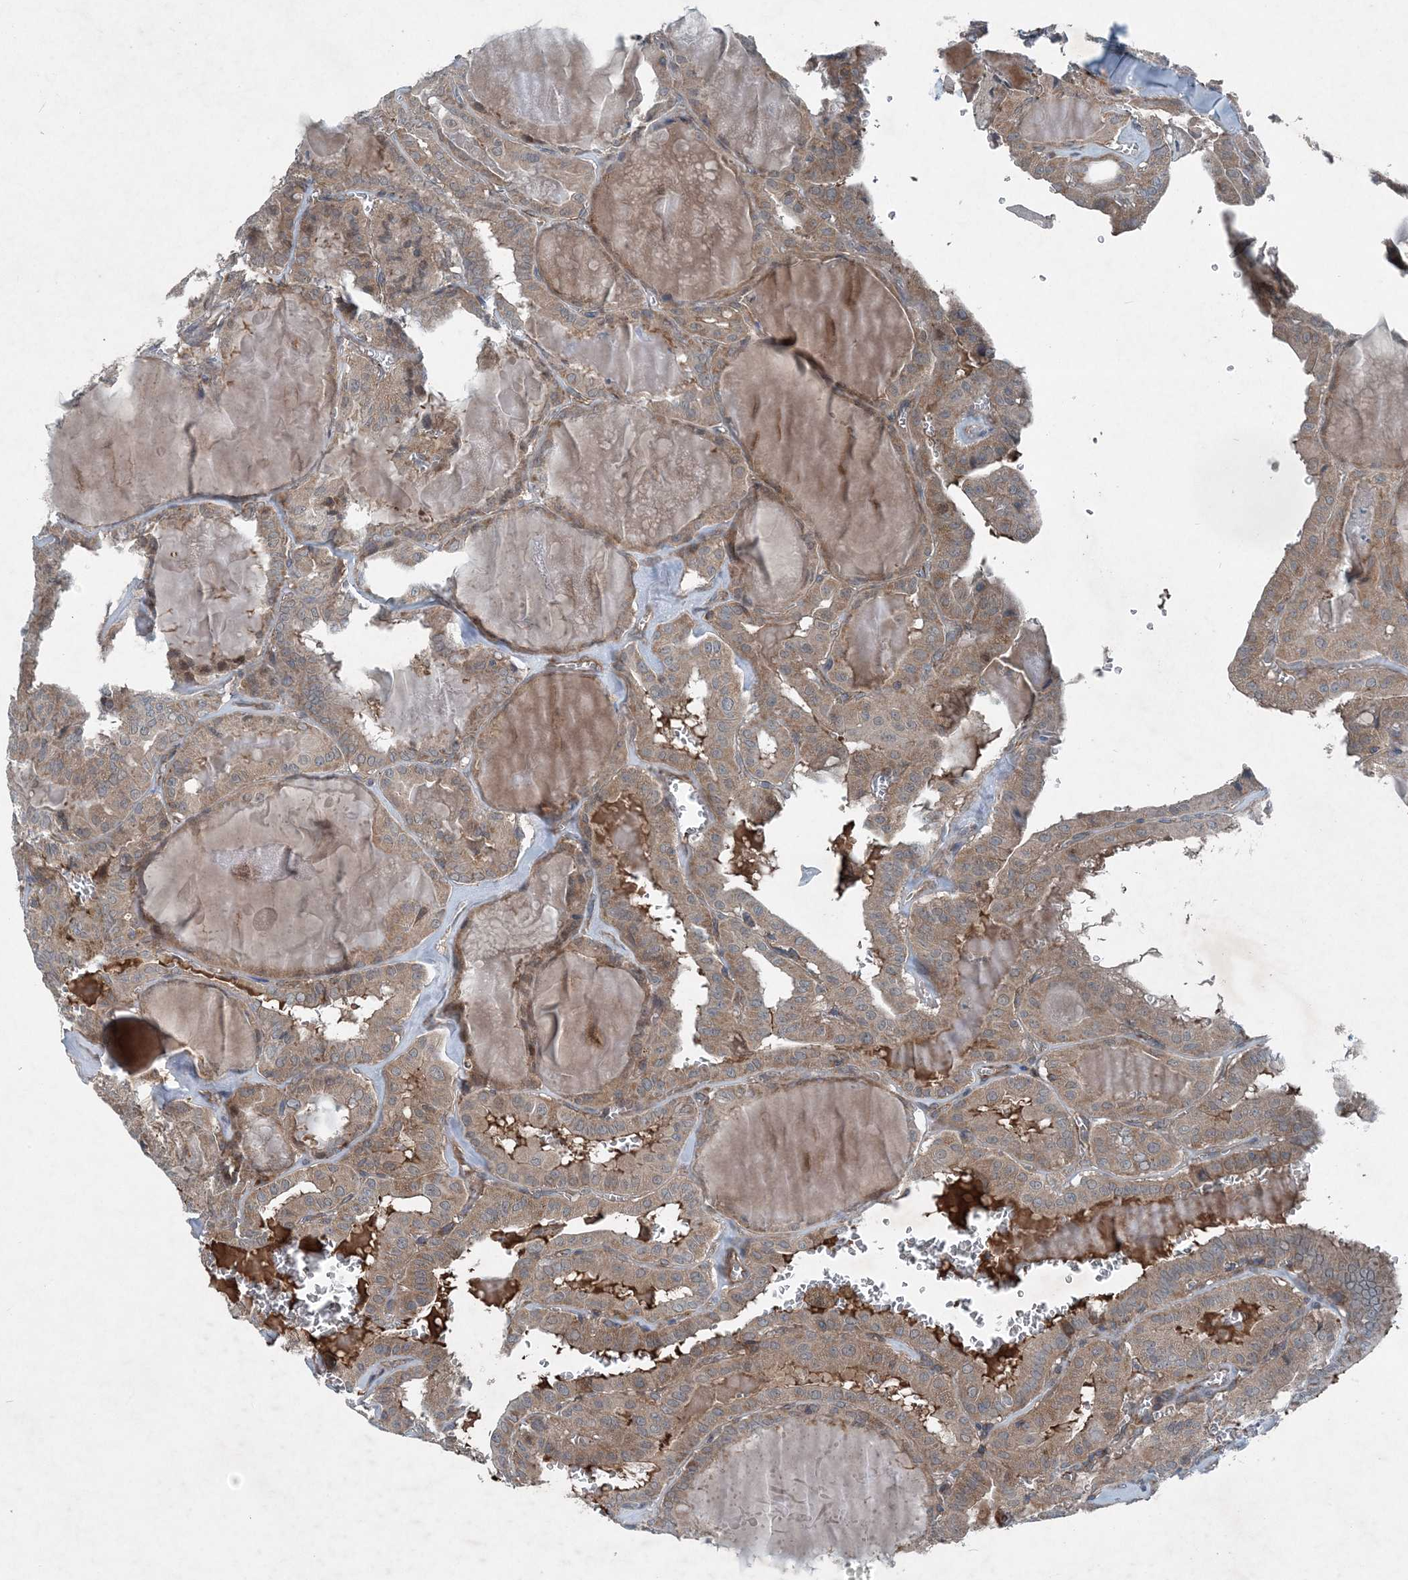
{"staining": {"intensity": "weak", "quantity": ">75%", "location": "cytoplasmic/membranous"}, "tissue": "thyroid cancer", "cell_type": "Tumor cells", "image_type": "cancer", "snomed": [{"axis": "morphology", "description": "Papillary adenocarcinoma, NOS"}, {"axis": "topography", "description": "Thyroid gland"}], "caption": "Thyroid cancer (papillary adenocarcinoma) stained with immunohistochemistry (IHC) shows weak cytoplasmic/membranous positivity in approximately >75% of tumor cells. The staining is performed using DAB brown chromogen to label protein expression. The nuclei are counter-stained blue using hematoxylin.", "gene": "NDUFA2", "patient": {"sex": "male", "age": 52}}